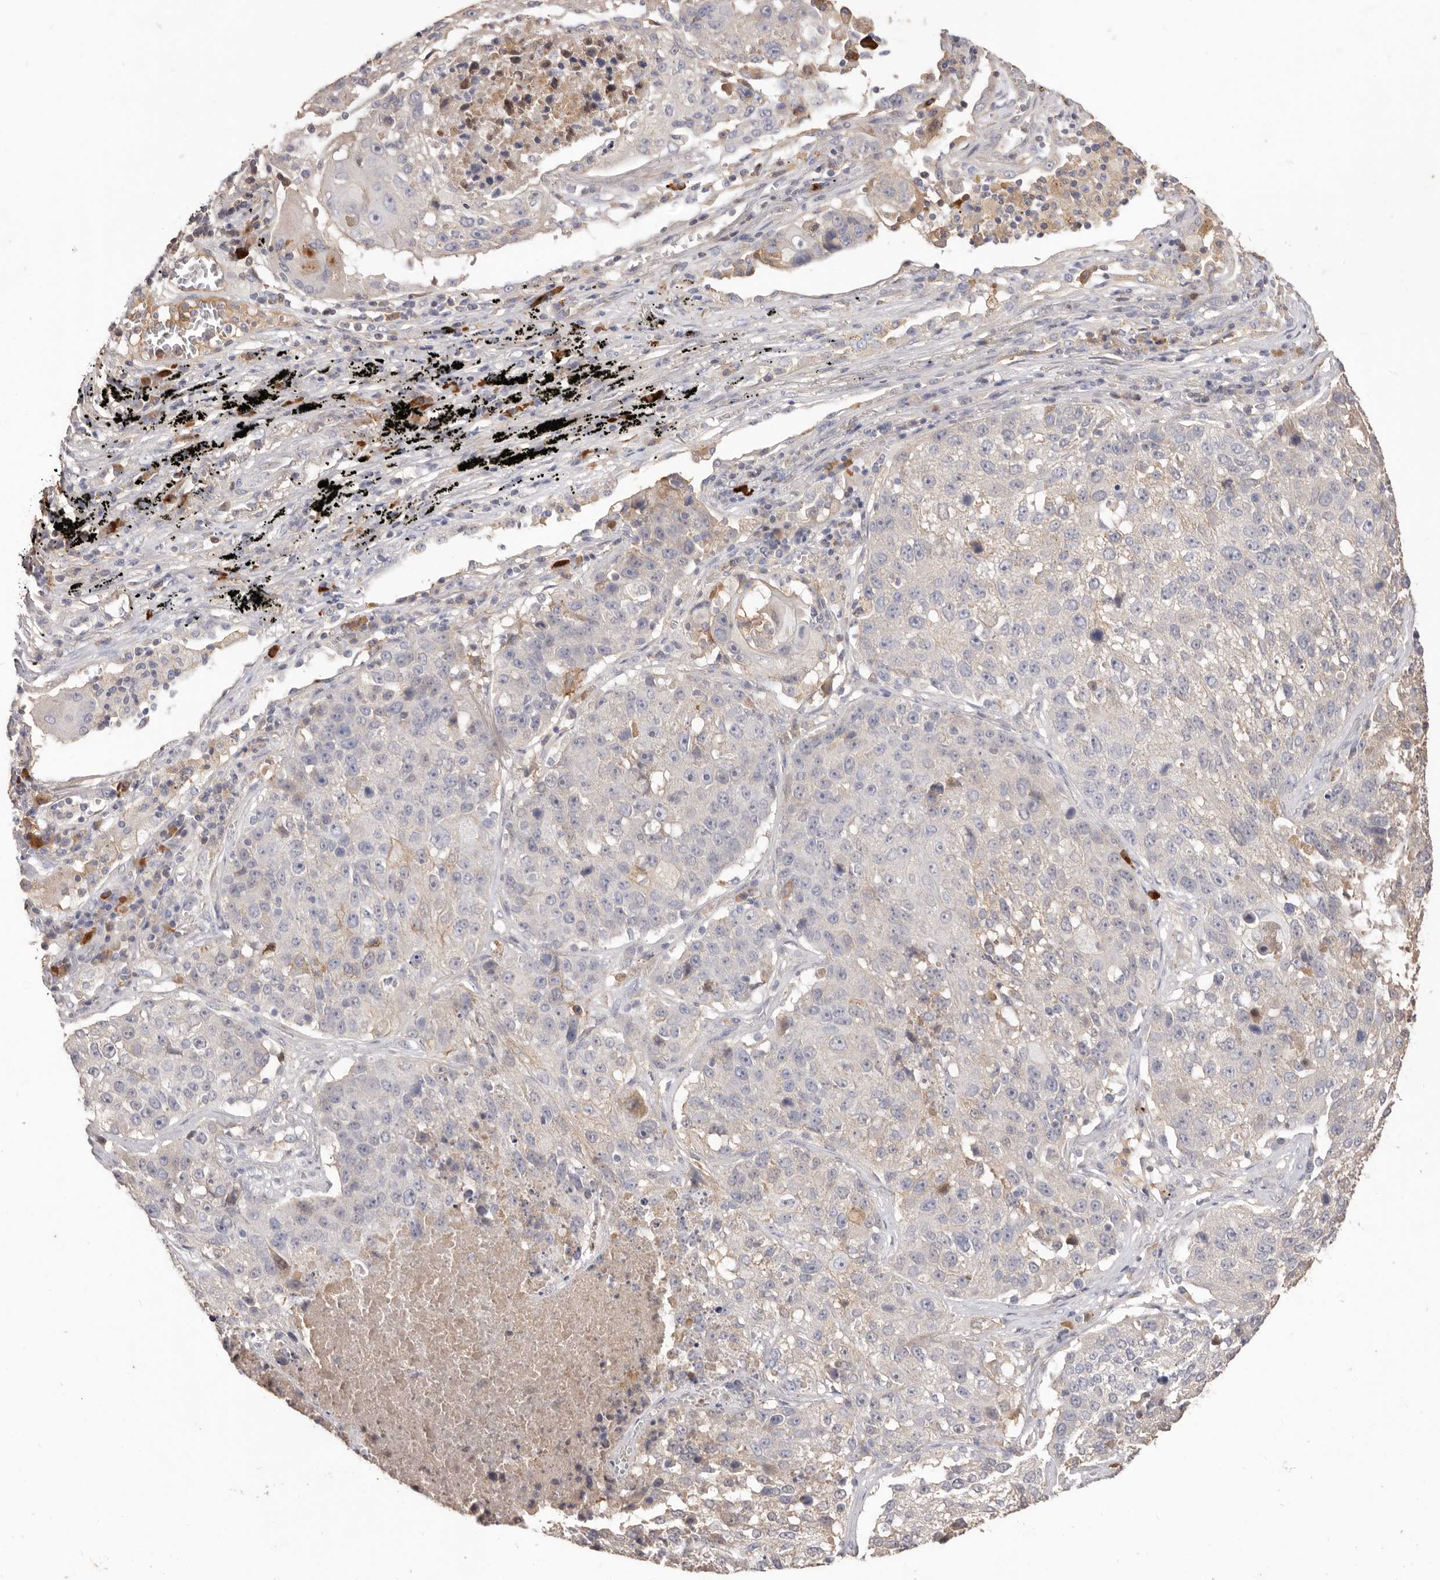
{"staining": {"intensity": "negative", "quantity": "none", "location": "none"}, "tissue": "lung cancer", "cell_type": "Tumor cells", "image_type": "cancer", "snomed": [{"axis": "morphology", "description": "Squamous cell carcinoma, NOS"}, {"axis": "topography", "description": "Lung"}], "caption": "Immunohistochemical staining of lung cancer (squamous cell carcinoma) shows no significant expression in tumor cells.", "gene": "HCAR2", "patient": {"sex": "male", "age": 61}}